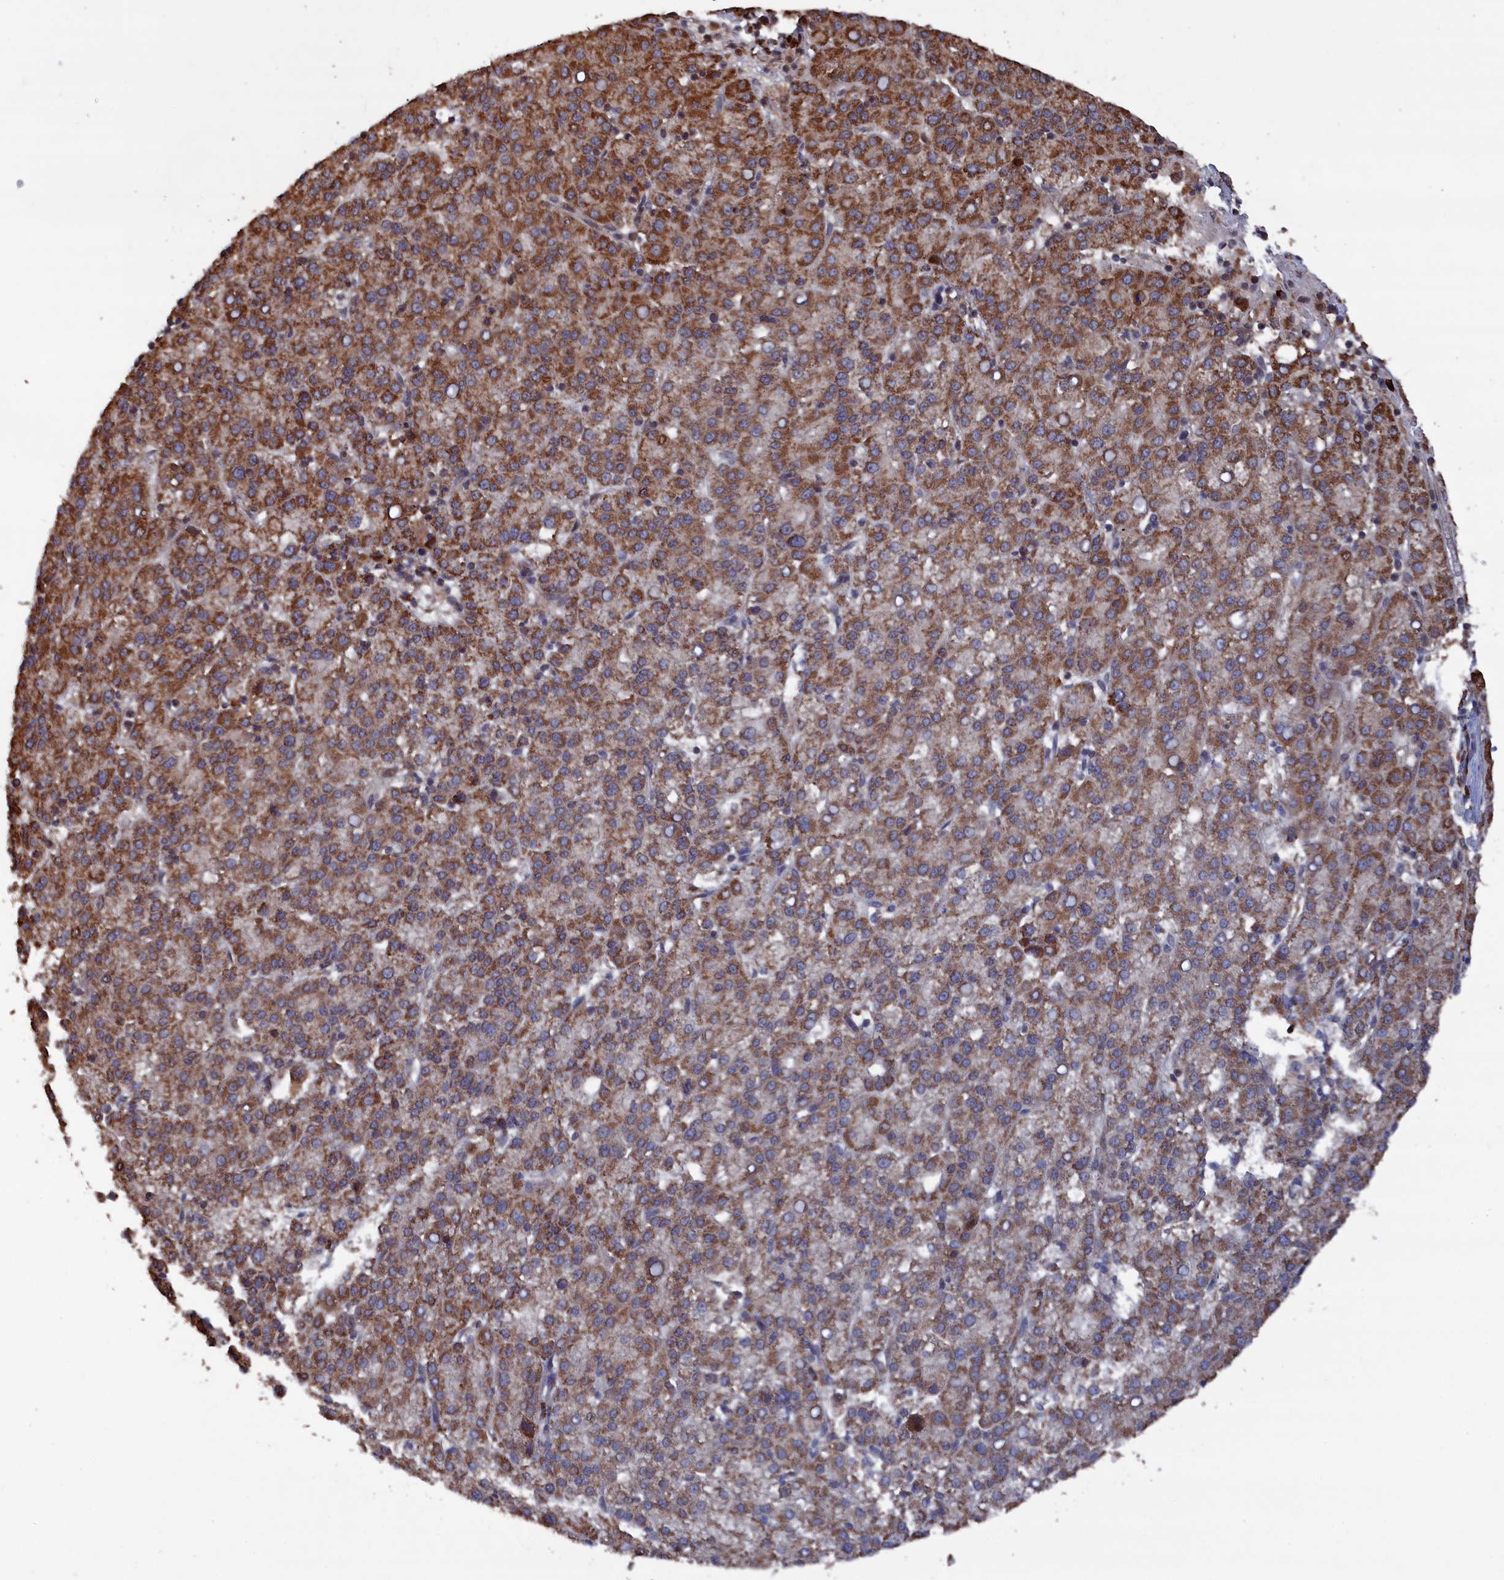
{"staining": {"intensity": "moderate", "quantity": ">75%", "location": "cytoplasmic/membranous"}, "tissue": "liver cancer", "cell_type": "Tumor cells", "image_type": "cancer", "snomed": [{"axis": "morphology", "description": "Carcinoma, Hepatocellular, NOS"}, {"axis": "topography", "description": "Liver"}], "caption": "Brown immunohistochemical staining in hepatocellular carcinoma (liver) demonstrates moderate cytoplasmic/membranous expression in approximately >75% of tumor cells.", "gene": "CEACAM21", "patient": {"sex": "female", "age": 58}}